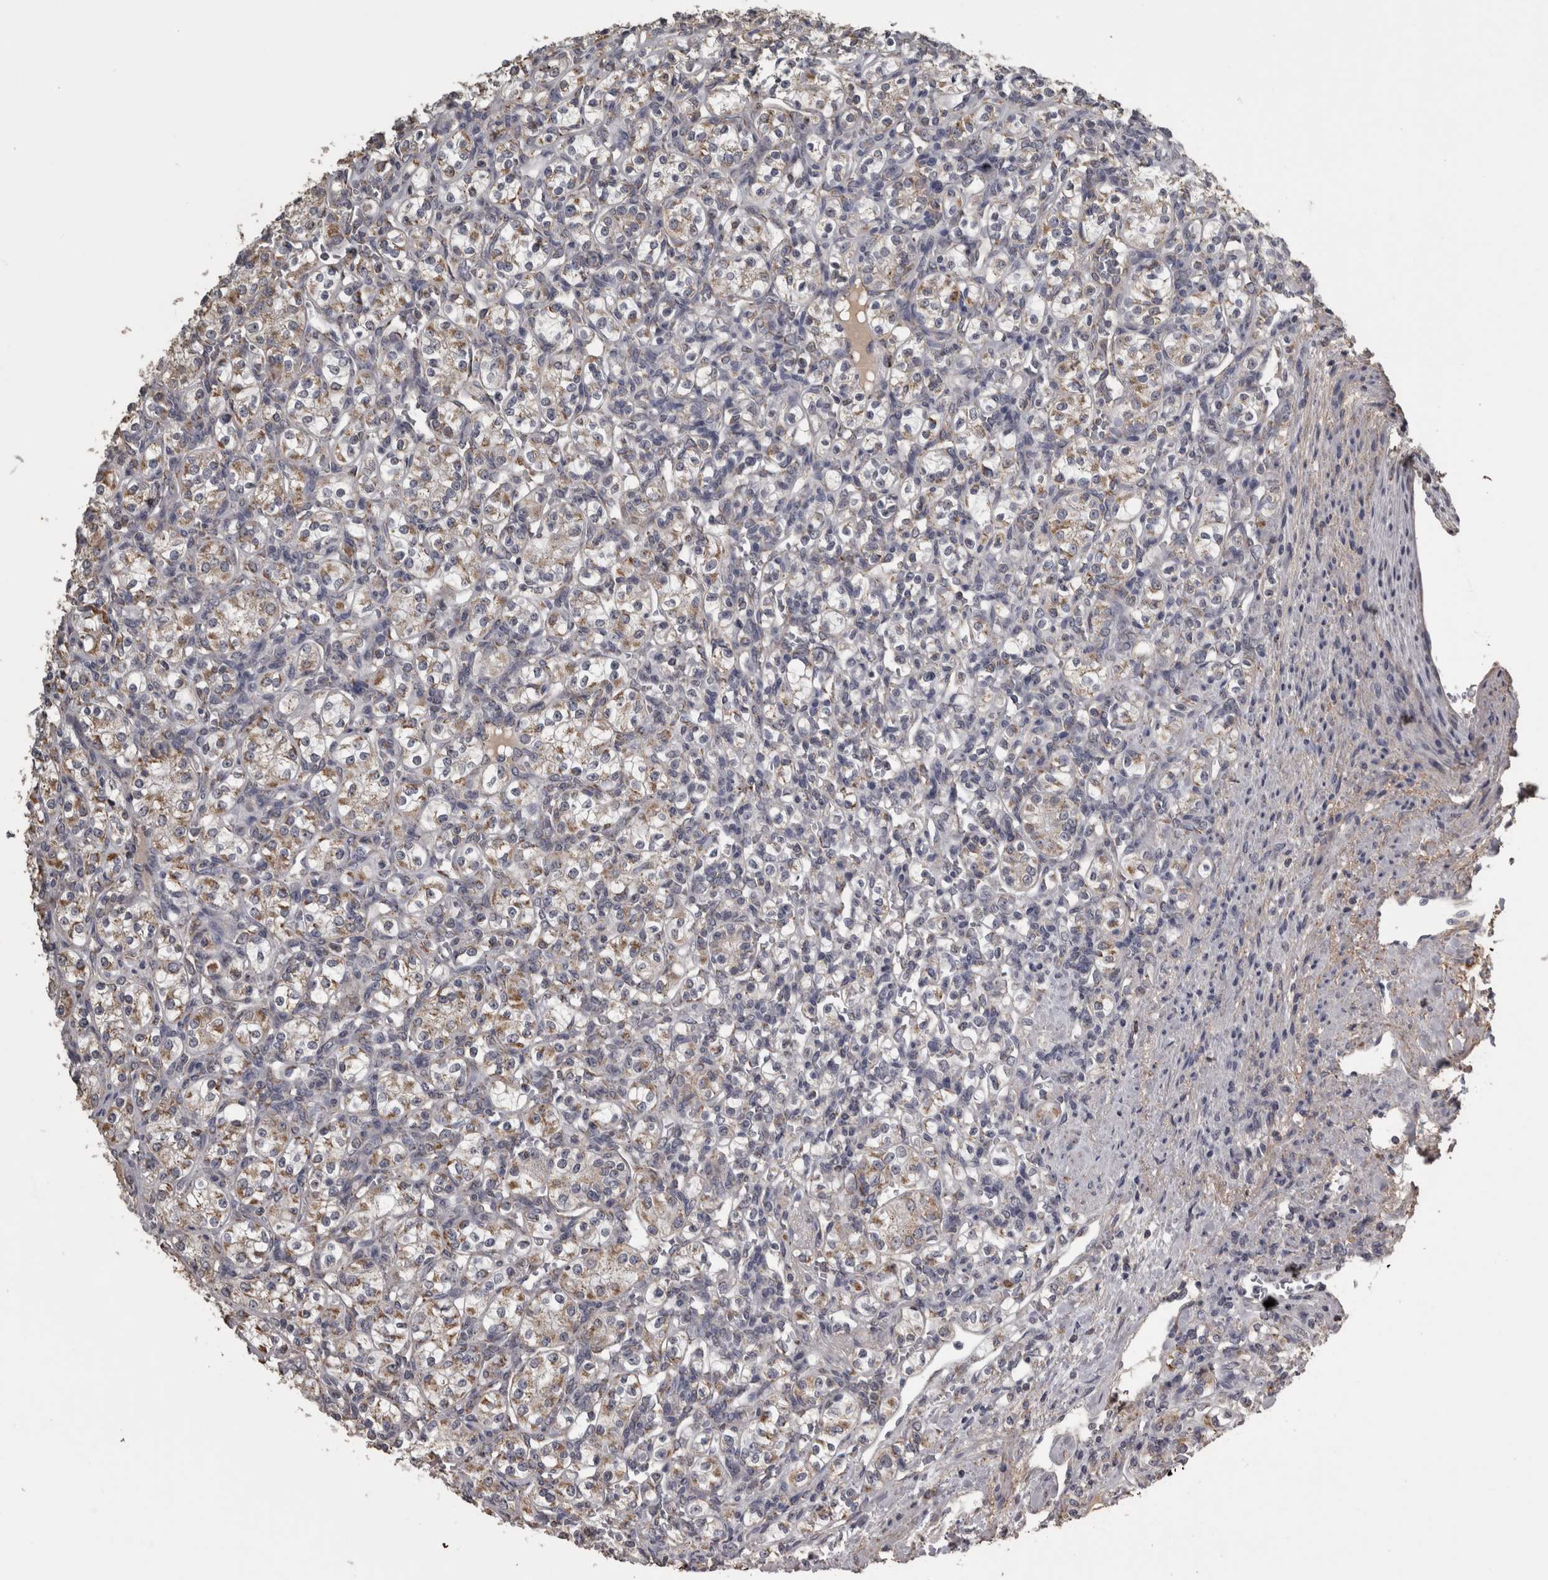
{"staining": {"intensity": "moderate", "quantity": "25%-75%", "location": "cytoplasmic/membranous"}, "tissue": "renal cancer", "cell_type": "Tumor cells", "image_type": "cancer", "snomed": [{"axis": "morphology", "description": "Adenocarcinoma, NOS"}, {"axis": "topography", "description": "Kidney"}], "caption": "A micrograph of renal adenocarcinoma stained for a protein shows moderate cytoplasmic/membranous brown staining in tumor cells.", "gene": "FRK", "patient": {"sex": "male", "age": 77}}